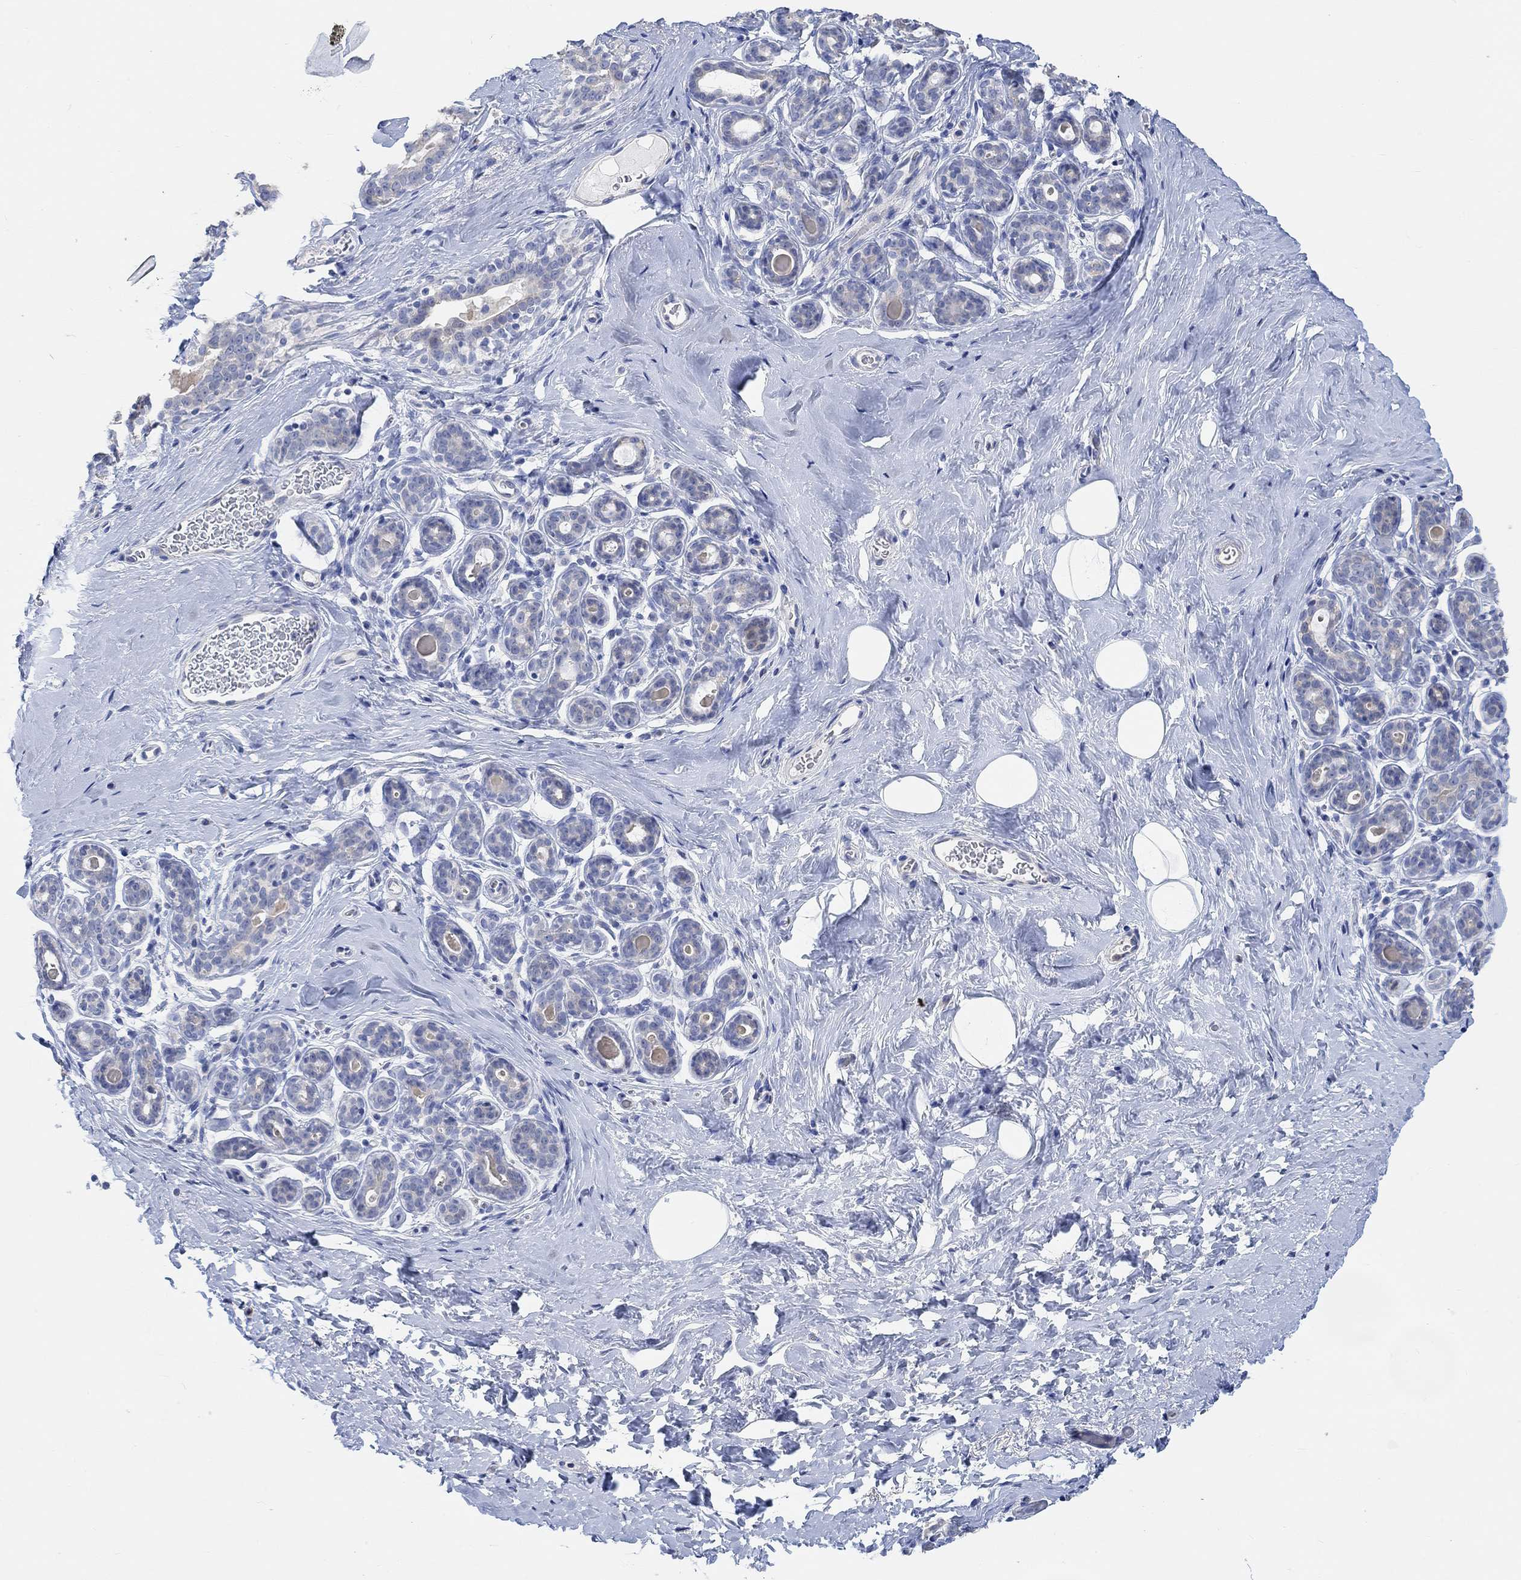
{"staining": {"intensity": "negative", "quantity": "none", "location": "none"}, "tissue": "breast", "cell_type": "Adipocytes", "image_type": "normal", "snomed": [{"axis": "morphology", "description": "Normal tissue, NOS"}, {"axis": "topography", "description": "Skin"}, {"axis": "topography", "description": "Breast"}], "caption": "The histopathology image reveals no staining of adipocytes in normal breast. The staining is performed using DAB brown chromogen with nuclei counter-stained in using hematoxylin.", "gene": "NLRP14", "patient": {"sex": "female", "age": 43}}